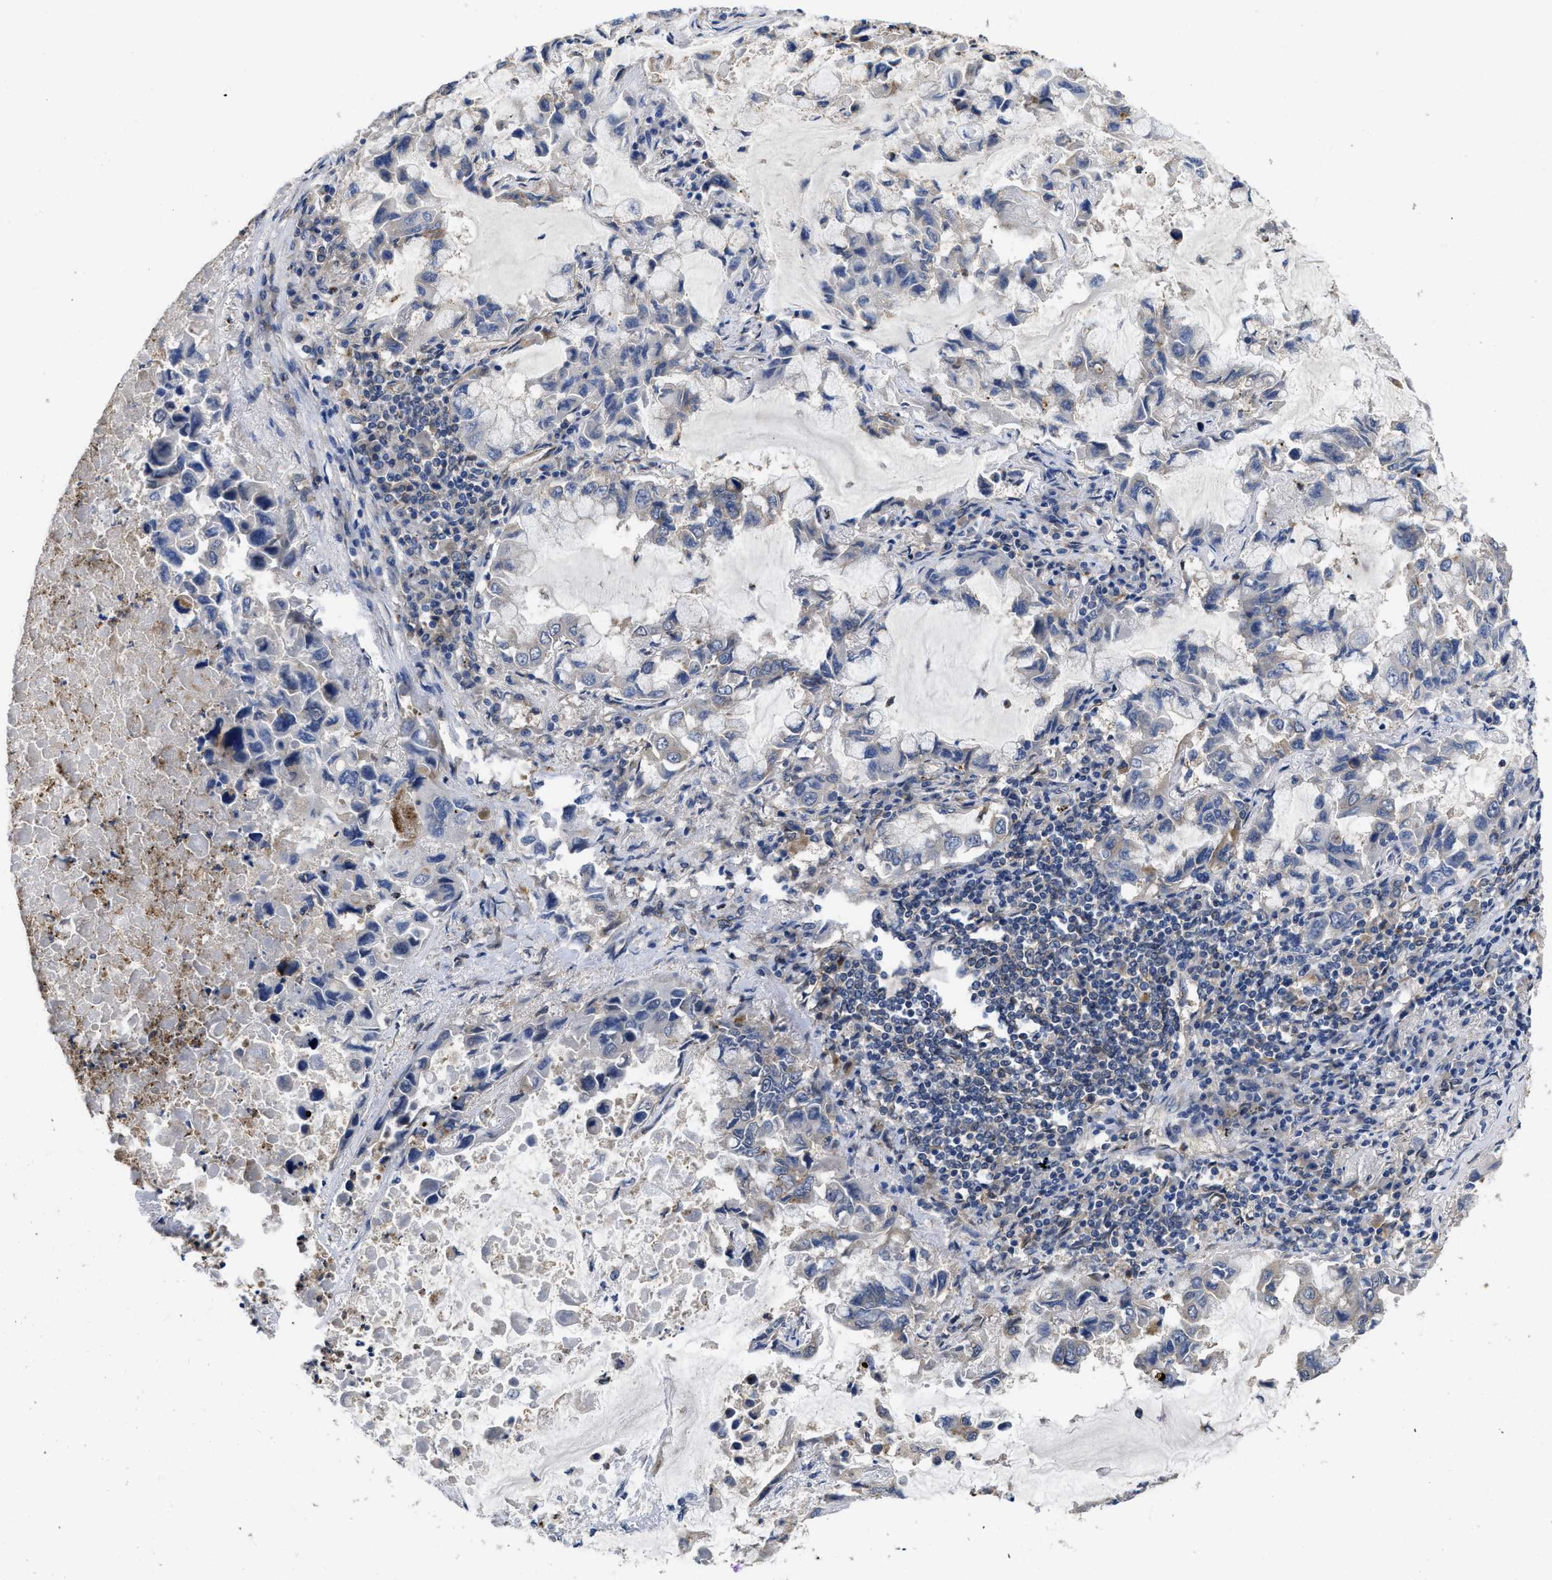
{"staining": {"intensity": "negative", "quantity": "none", "location": "none"}, "tissue": "lung cancer", "cell_type": "Tumor cells", "image_type": "cancer", "snomed": [{"axis": "morphology", "description": "Adenocarcinoma, NOS"}, {"axis": "topography", "description": "Lung"}], "caption": "High power microscopy photomicrograph of an IHC micrograph of lung cancer (adenocarcinoma), revealing no significant staining in tumor cells.", "gene": "PKD2", "patient": {"sex": "male", "age": 64}}